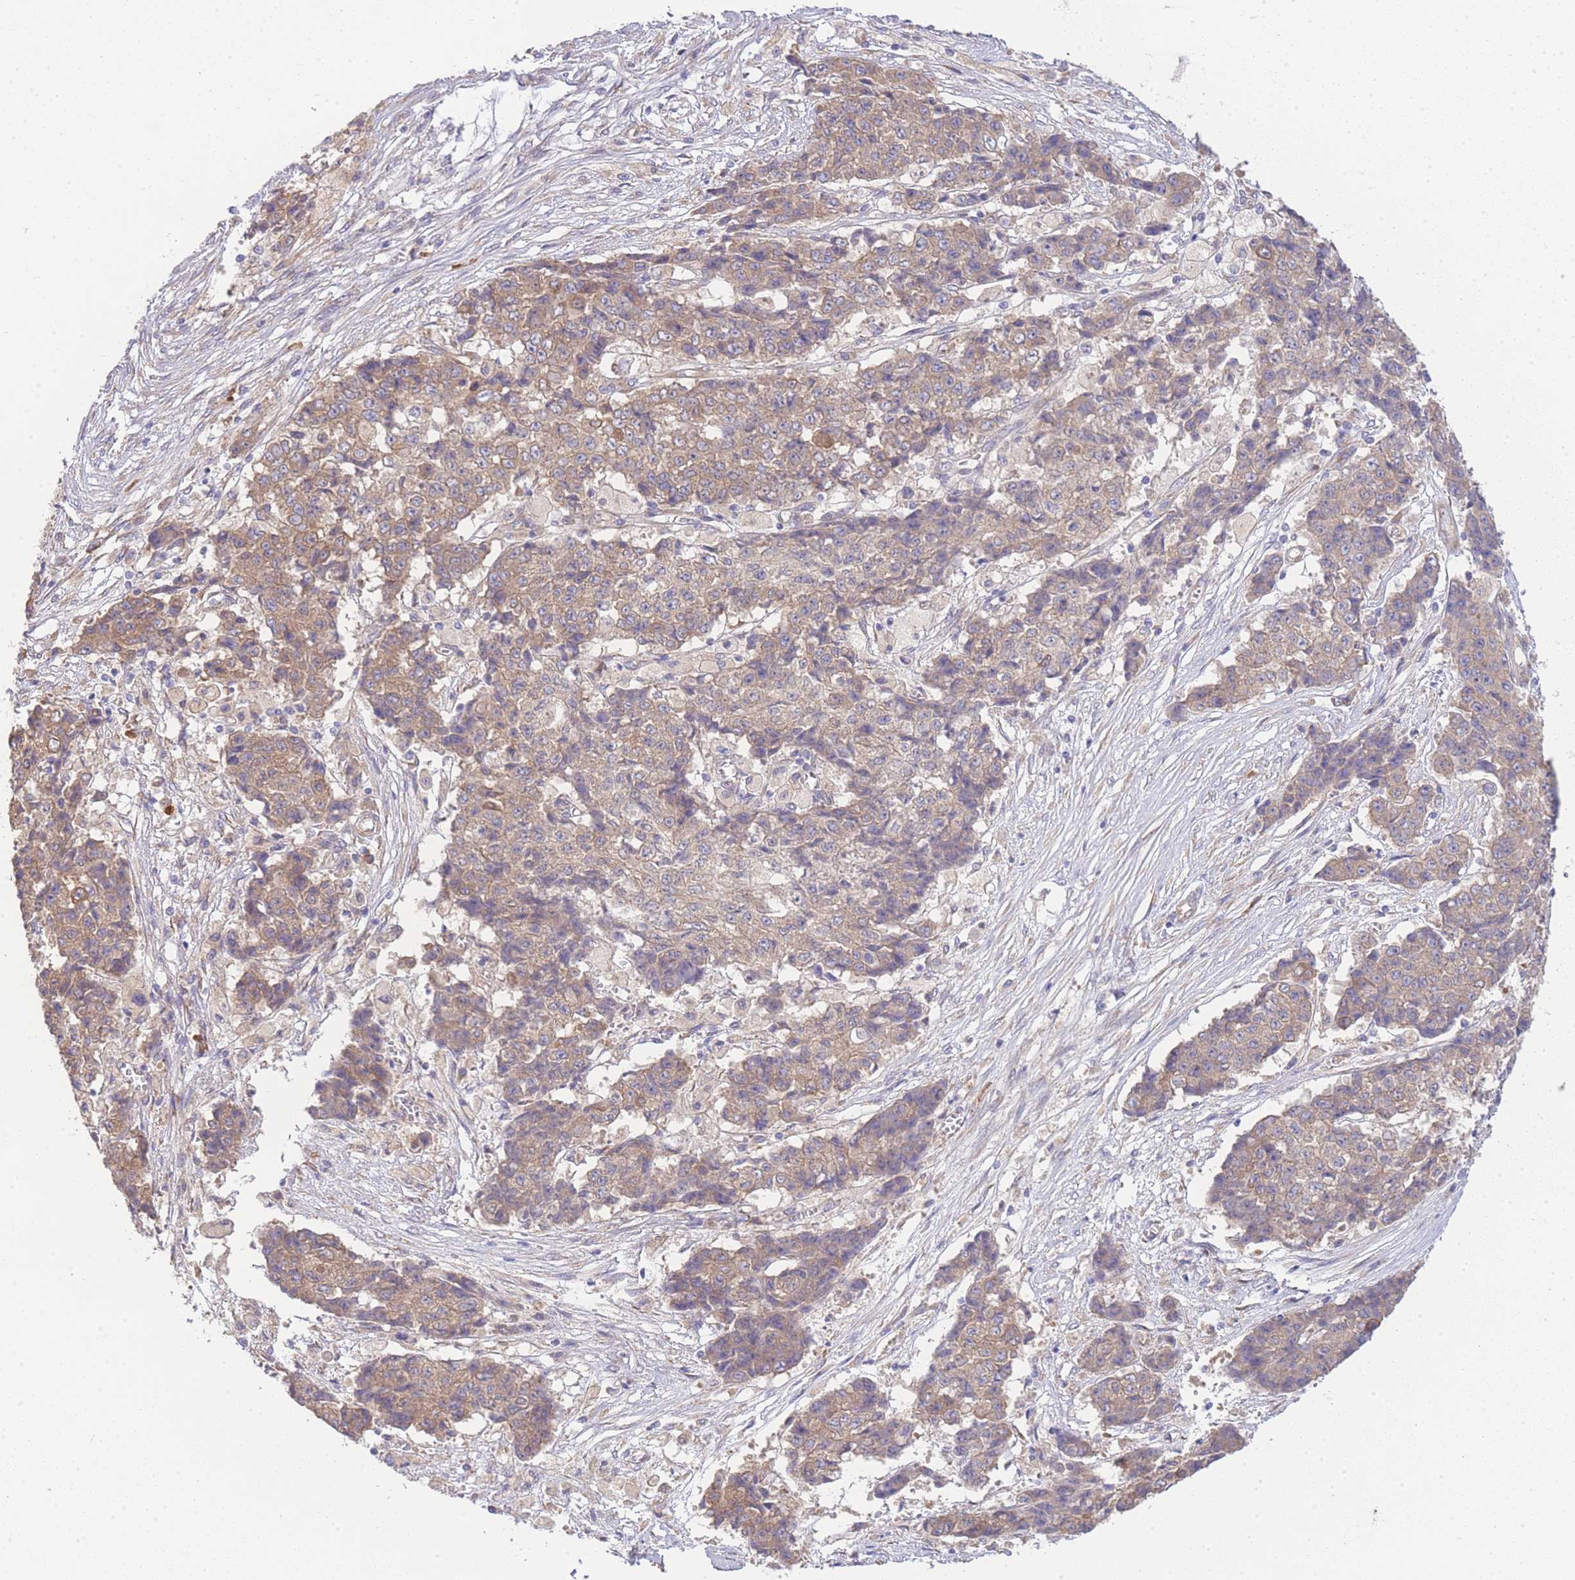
{"staining": {"intensity": "moderate", "quantity": ">75%", "location": "cytoplasmic/membranous"}, "tissue": "ovarian cancer", "cell_type": "Tumor cells", "image_type": "cancer", "snomed": [{"axis": "morphology", "description": "Carcinoma, endometroid"}, {"axis": "topography", "description": "Ovary"}], "caption": "Ovarian endometroid carcinoma was stained to show a protein in brown. There is medium levels of moderate cytoplasmic/membranous positivity in about >75% of tumor cells.", "gene": "BEX1", "patient": {"sex": "female", "age": 42}}